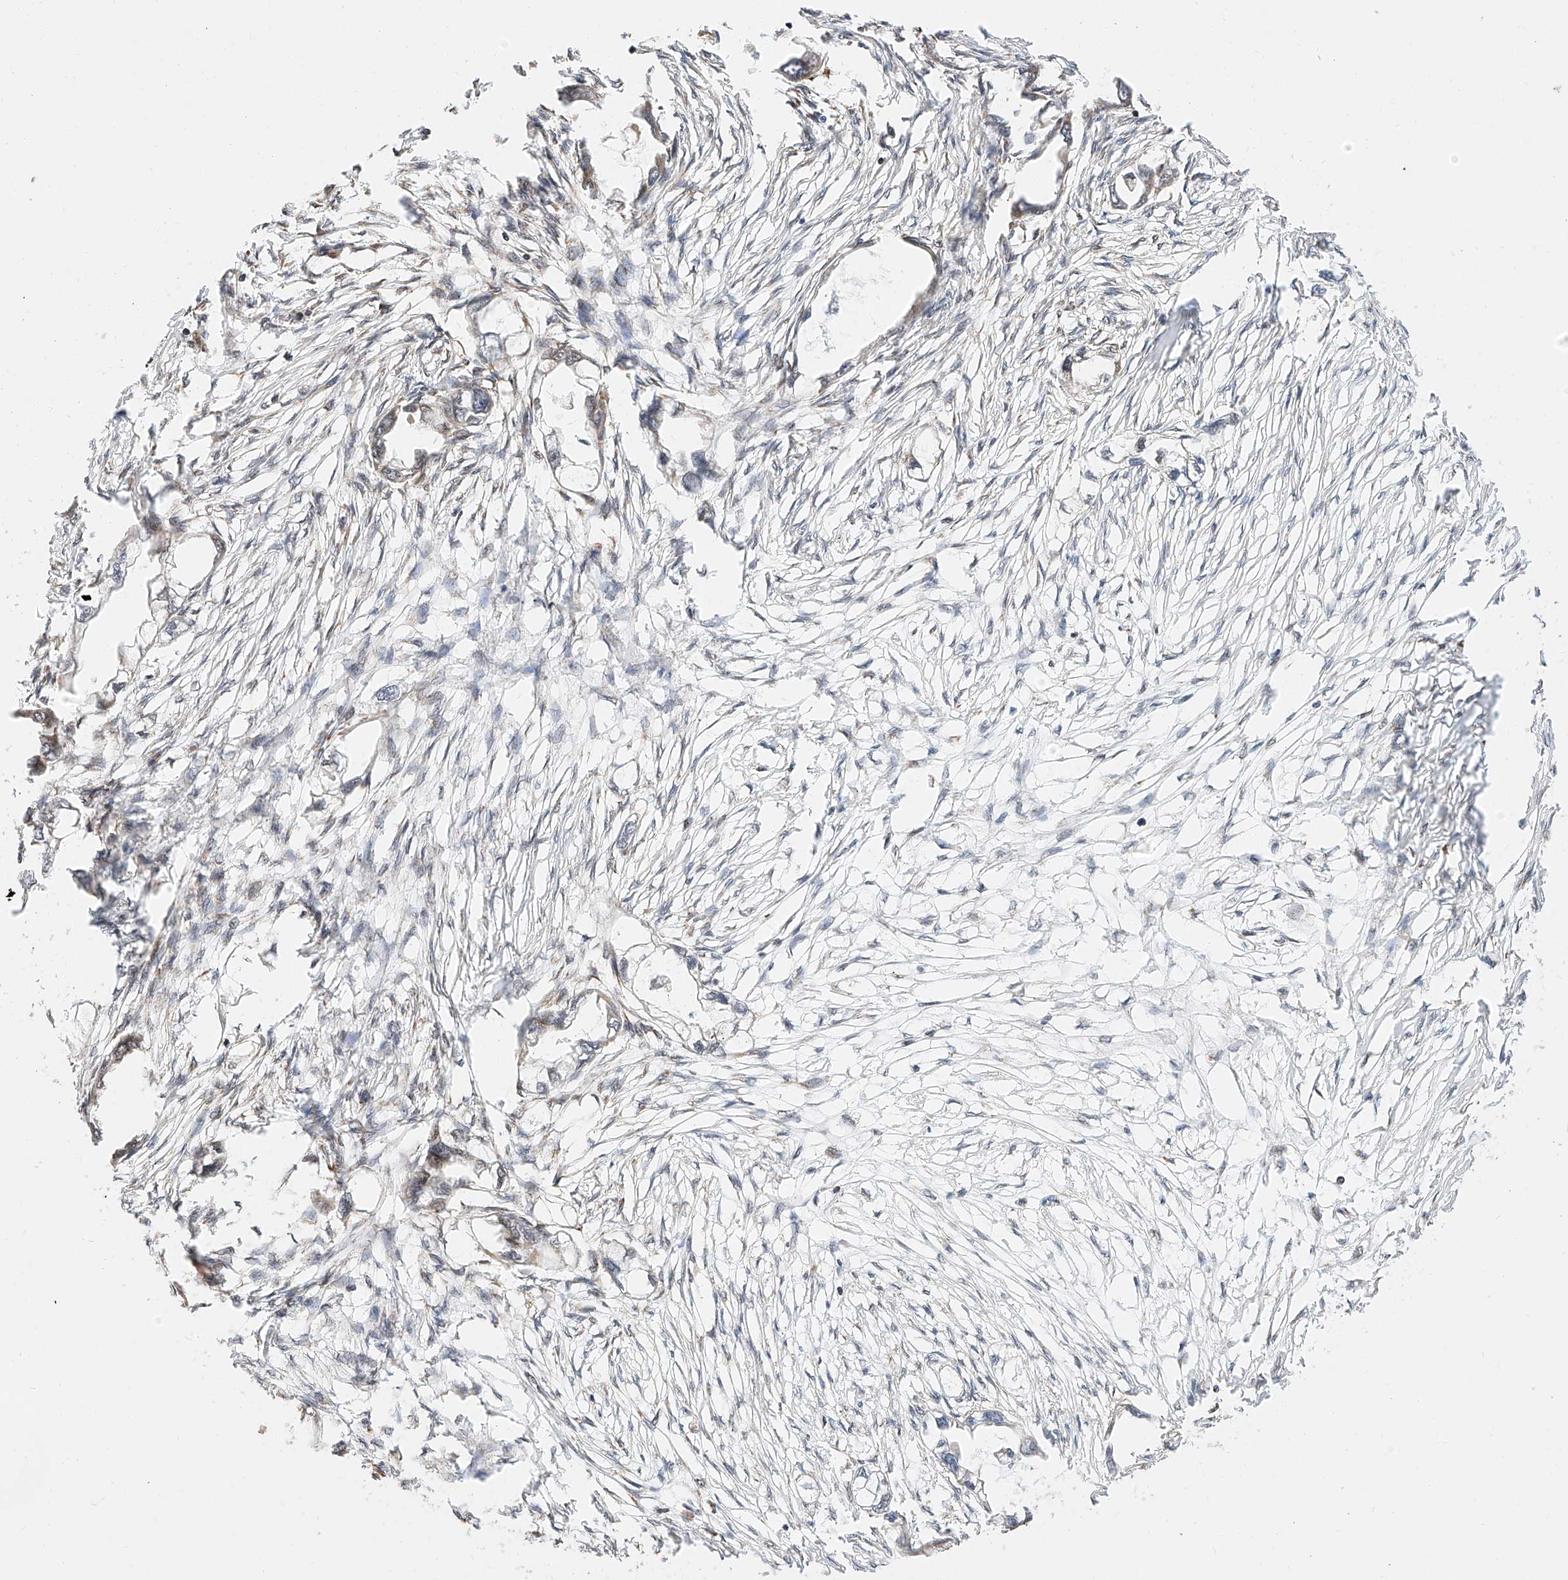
{"staining": {"intensity": "negative", "quantity": "none", "location": "none"}, "tissue": "endometrial cancer", "cell_type": "Tumor cells", "image_type": "cancer", "snomed": [{"axis": "morphology", "description": "Adenocarcinoma, NOS"}, {"axis": "morphology", "description": "Adenocarcinoma, metastatic, NOS"}, {"axis": "topography", "description": "Adipose tissue"}, {"axis": "topography", "description": "Endometrium"}], "caption": "High magnification brightfield microscopy of endometrial cancer (adenocarcinoma) stained with DAB (3,3'-diaminobenzidine) (brown) and counterstained with hematoxylin (blue): tumor cells show no significant expression. Nuclei are stained in blue.", "gene": "THTPA", "patient": {"sex": "female", "age": 67}}